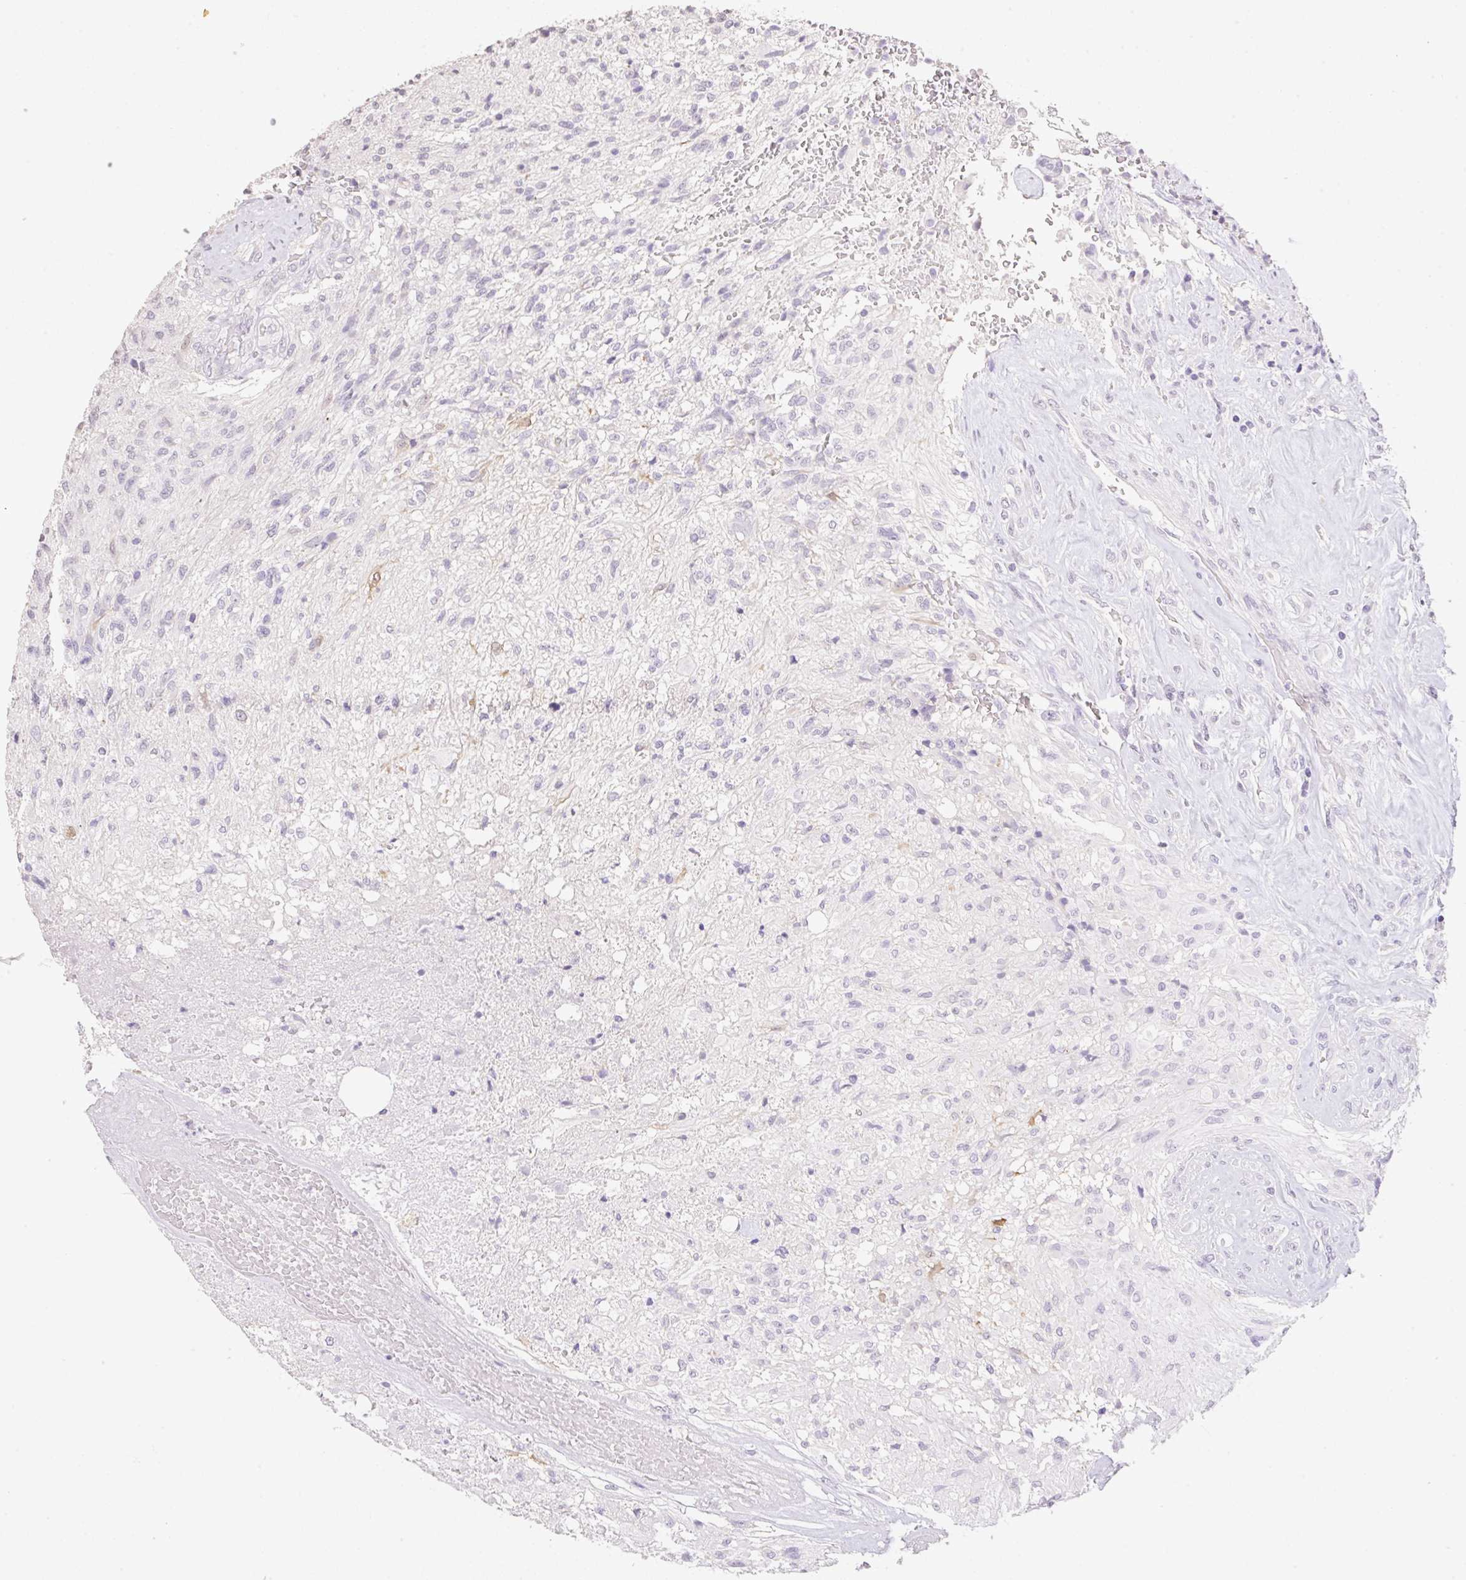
{"staining": {"intensity": "negative", "quantity": "none", "location": "none"}, "tissue": "glioma", "cell_type": "Tumor cells", "image_type": "cancer", "snomed": [{"axis": "morphology", "description": "Glioma, malignant, High grade"}, {"axis": "topography", "description": "Brain"}], "caption": "Tumor cells are negative for brown protein staining in glioma.", "gene": "HCRTR2", "patient": {"sex": "male", "age": 56}}